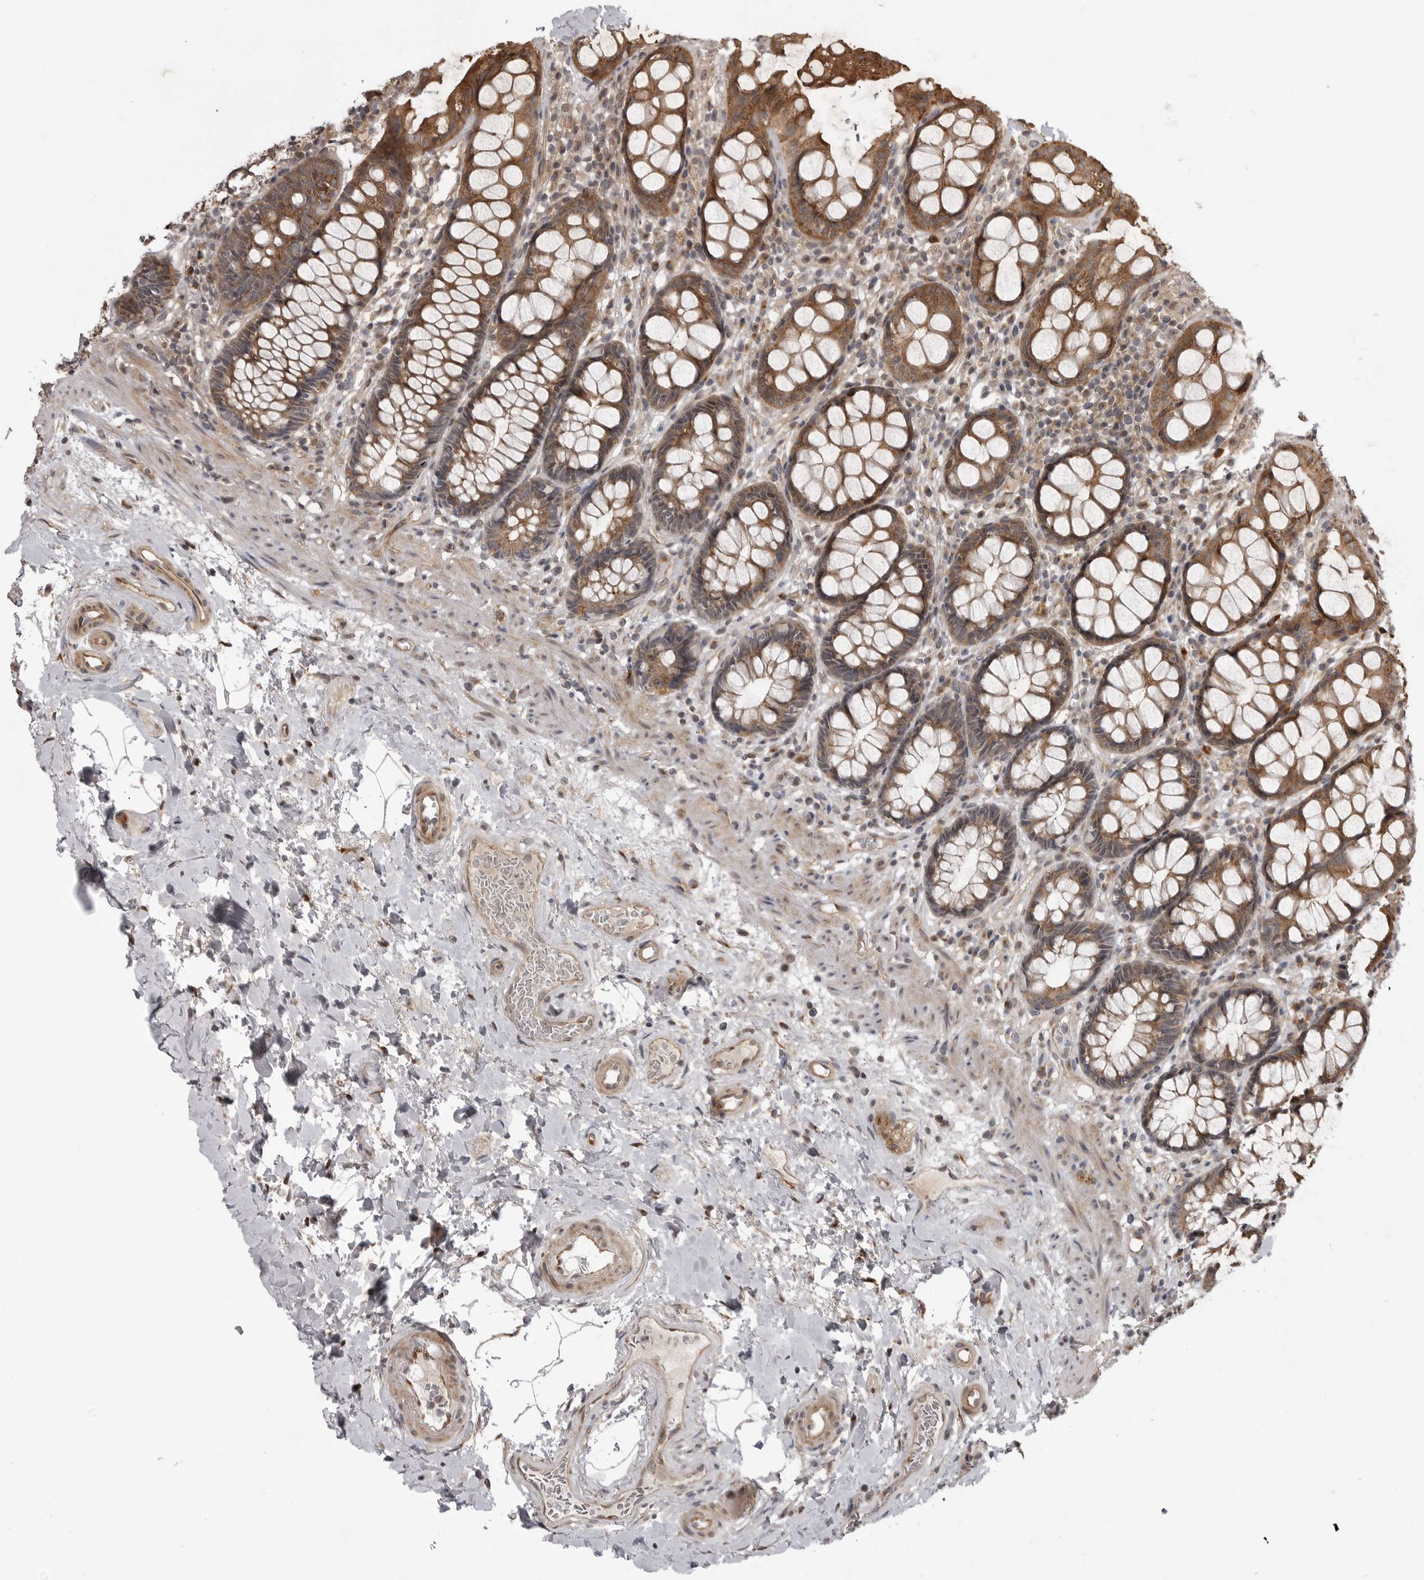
{"staining": {"intensity": "moderate", "quantity": ">75%", "location": "cytoplasmic/membranous"}, "tissue": "rectum", "cell_type": "Glandular cells", "image_type": "normal", "snomed": [{"axis": "morphology", "description": "Normal tissue, NOS"}, {"axis": "topography", "description": "Rectum"}], "caption": "The micrograph reveals a brown stain indicating the presence of a protein in the cytoplasmic/membranous of glandular cells in rectum.", "gene": "LRRC45", "patient": {"sex": "male", "age": 64}}